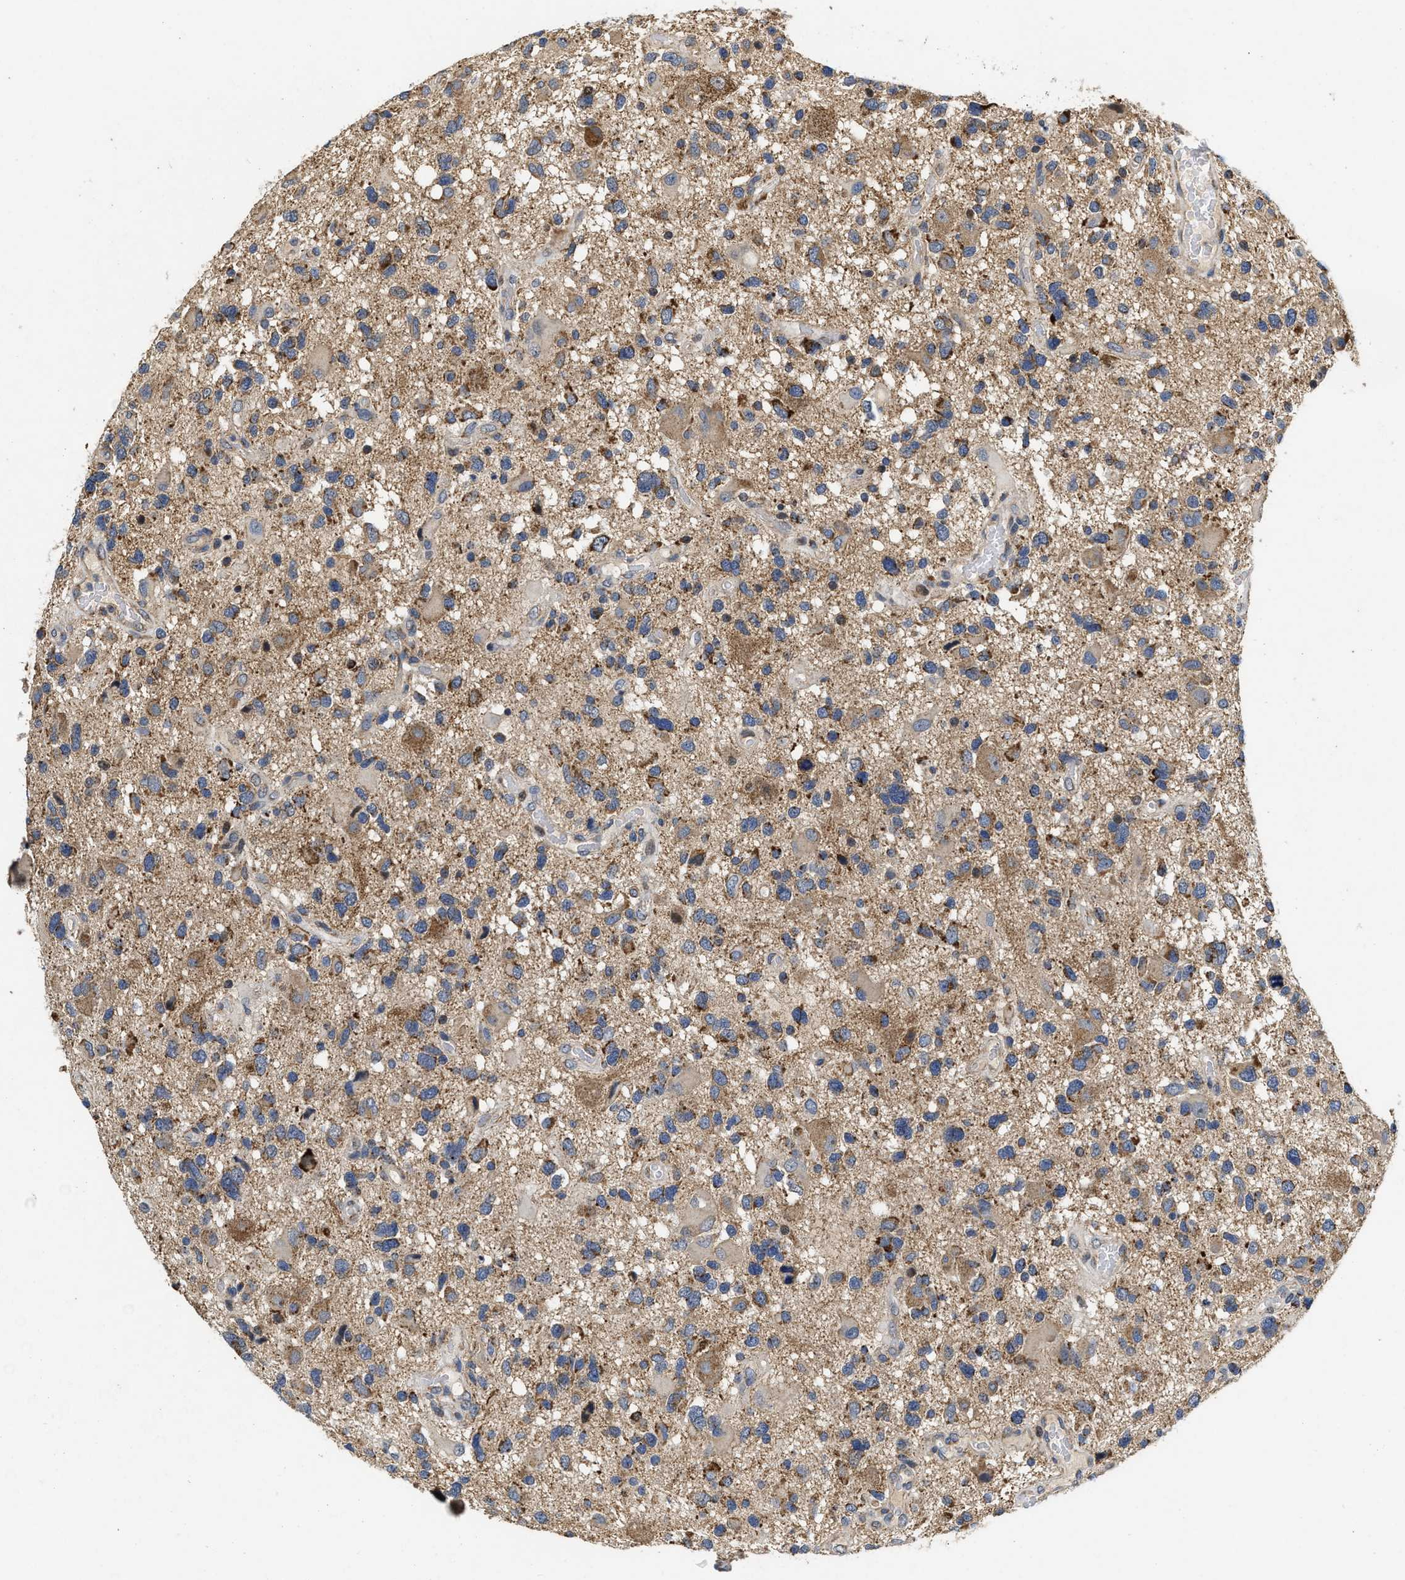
{"staining": {"intensity": "moderate", "quantity": "25%-75%", "location": "cytoplasmic/membranous"}, "tissue": "glioma", "cell_type": "Tumor cells", "image_type": "cancer", "snomed": [{"axis": "morphology", "description": "Glioma, malignant, High grade"}, {"axis": "topography", "description": "Brain"}], "caption": "A brown stain highlights moderate cytoplasmic/membranous staining of a protein in human glioma tumor cells.", "gene": "SCYL2", "patient": {"sex": "male", "age": 33}}